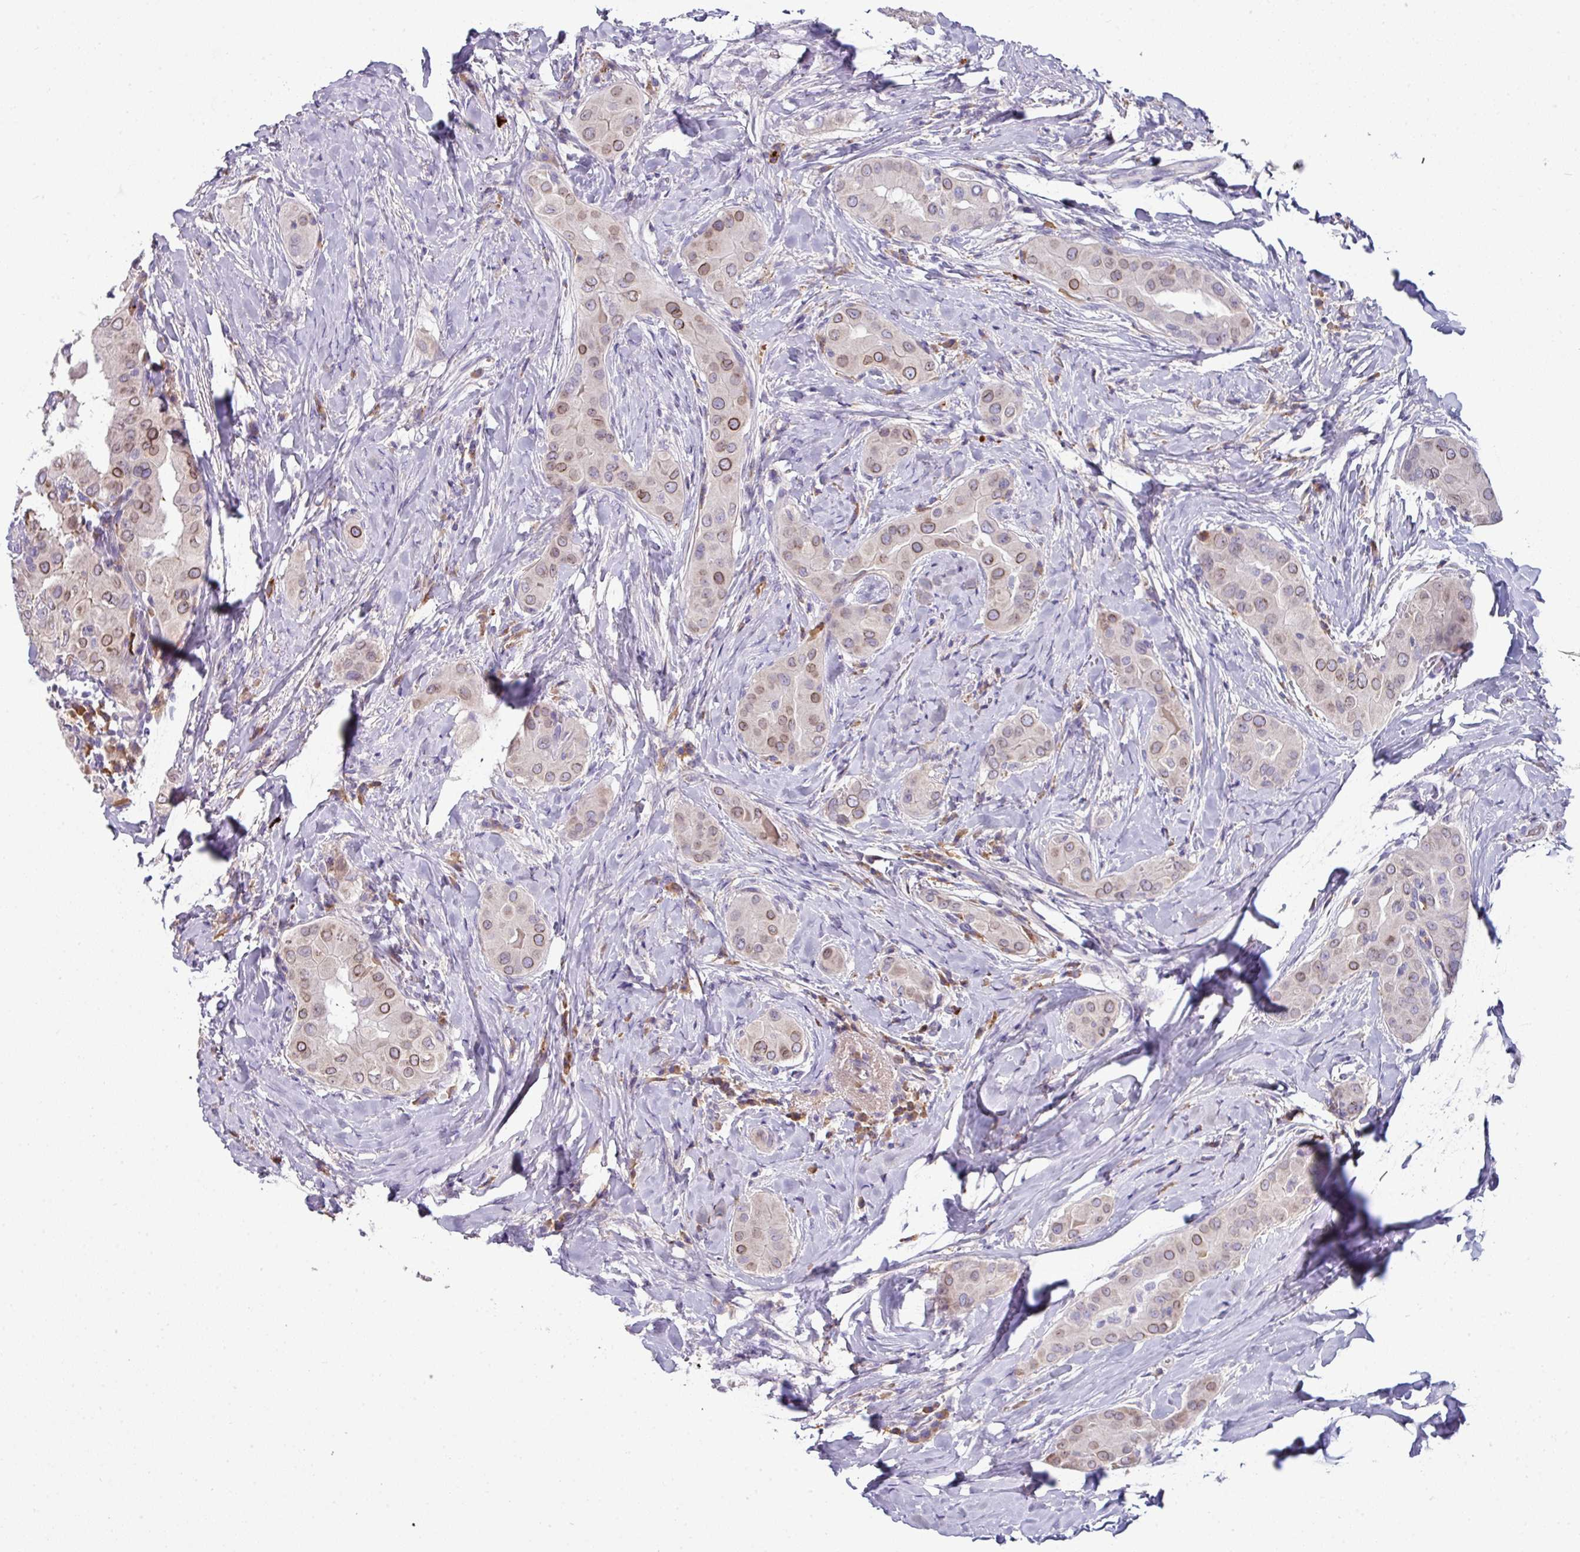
{"staining": {"intensity": "moderate", "quantity": ">75%", "location": "cytoplasmic/membranous,nuclear"}, "tissue": "thyroid cancer", "cell_type": "Tumor cells", "image_type": "cancer", "snomed": [{"axis": "morphology", "description": "Papillary adenocarcinoma, NOS"}, {"axis": "topography", "description": "Thyroid gland"}], "caption": "The photomicrograph reveals staining of papillary adenocarcinoma (thyroid), revealing moderate cytoplasmic/membranous and nuclear protein staining (brown color) within tumor cells.", "gene": "SLAMF6", "patient": {"sex": "male", "age": 33}}